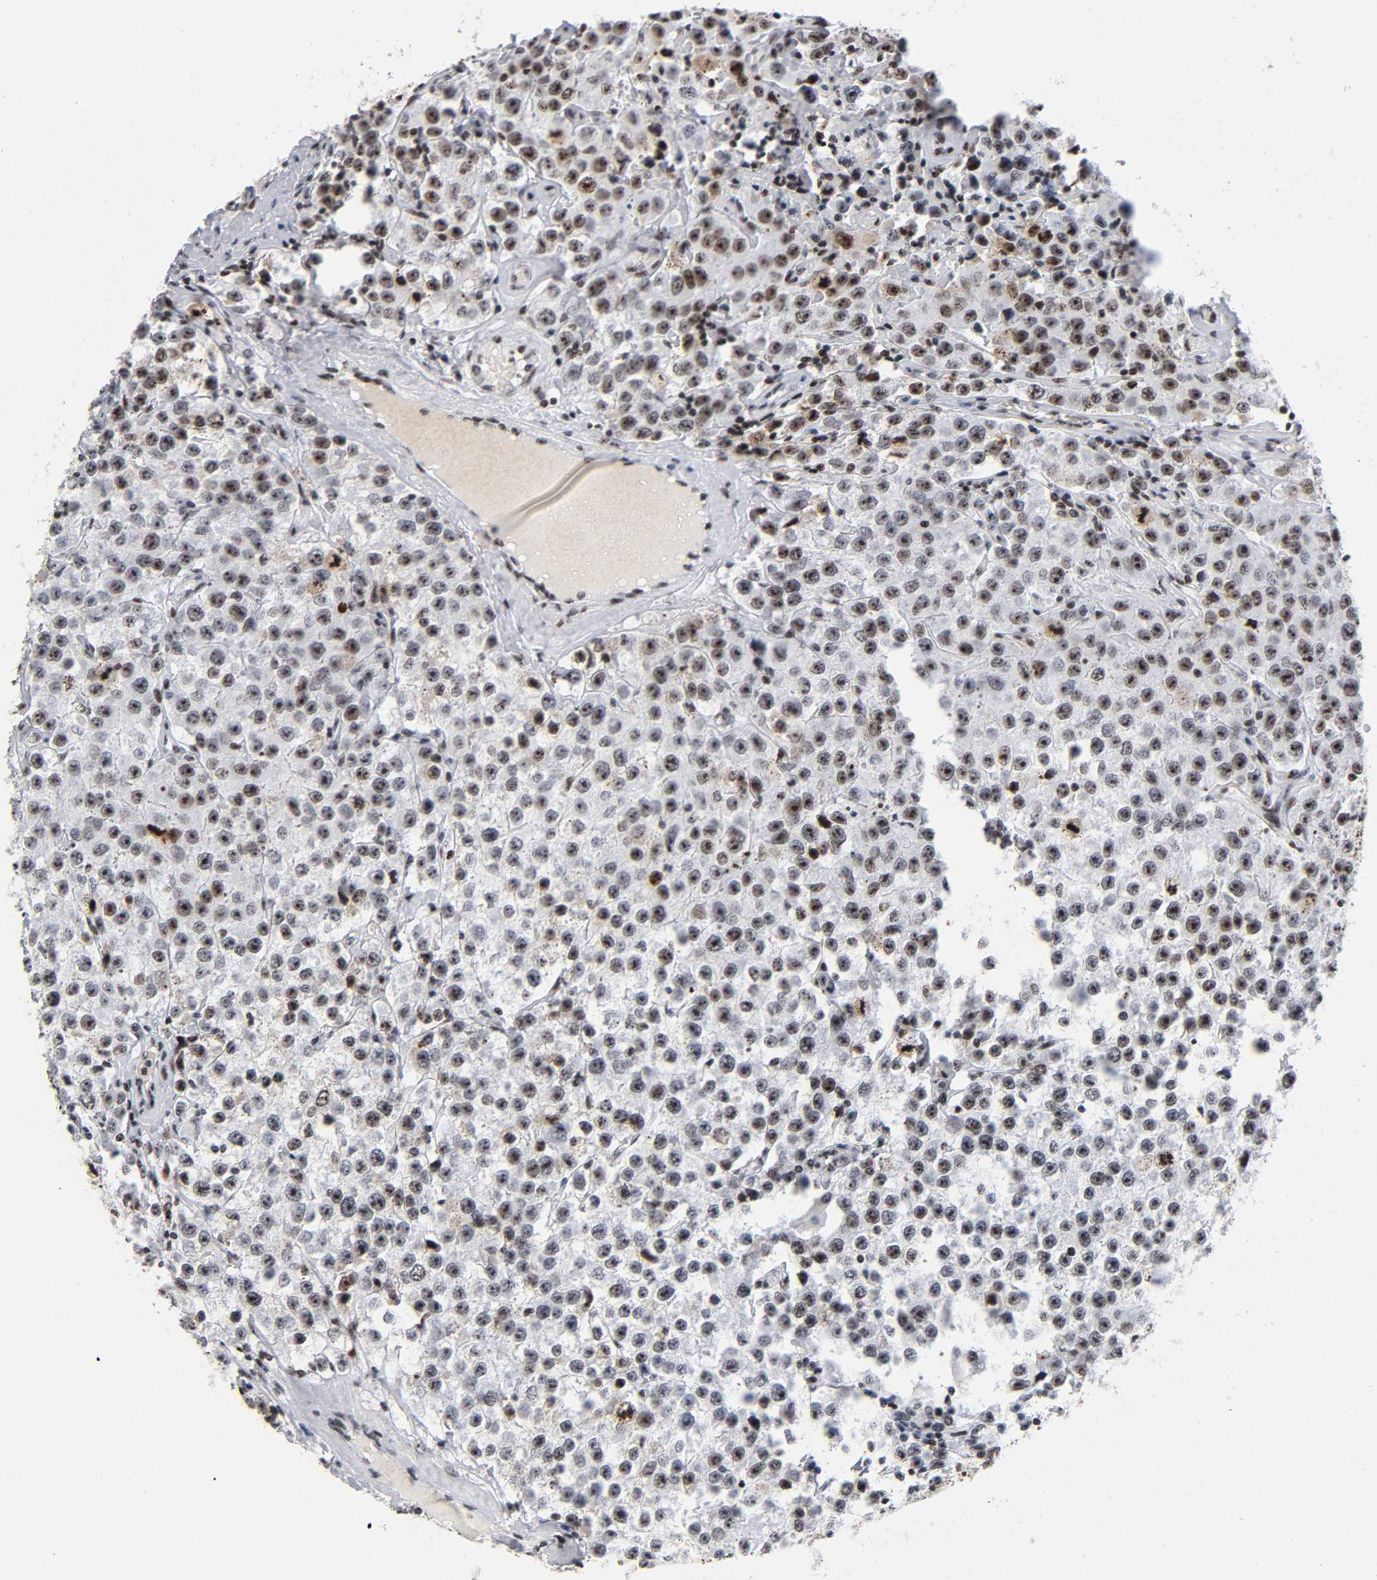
{"staining": {"intensity": "strong", "quantity": ">75%", "location": "nuclear"}, "tissue": "testis cancer", "cell_type": "Tumor cells", "image_type": "cancer", "snomed": [{"axis": "morphology", "description": "Seminoma, NOS"}, {"axis": "topography", "description": "Testis"}], "caption": "Tumor cells show high levels of strong nuclear positivity in approximately >75% of cells in human testis seminoma.", "gene": "UBTF", "patient": {"sex": "male", "age": 52}}